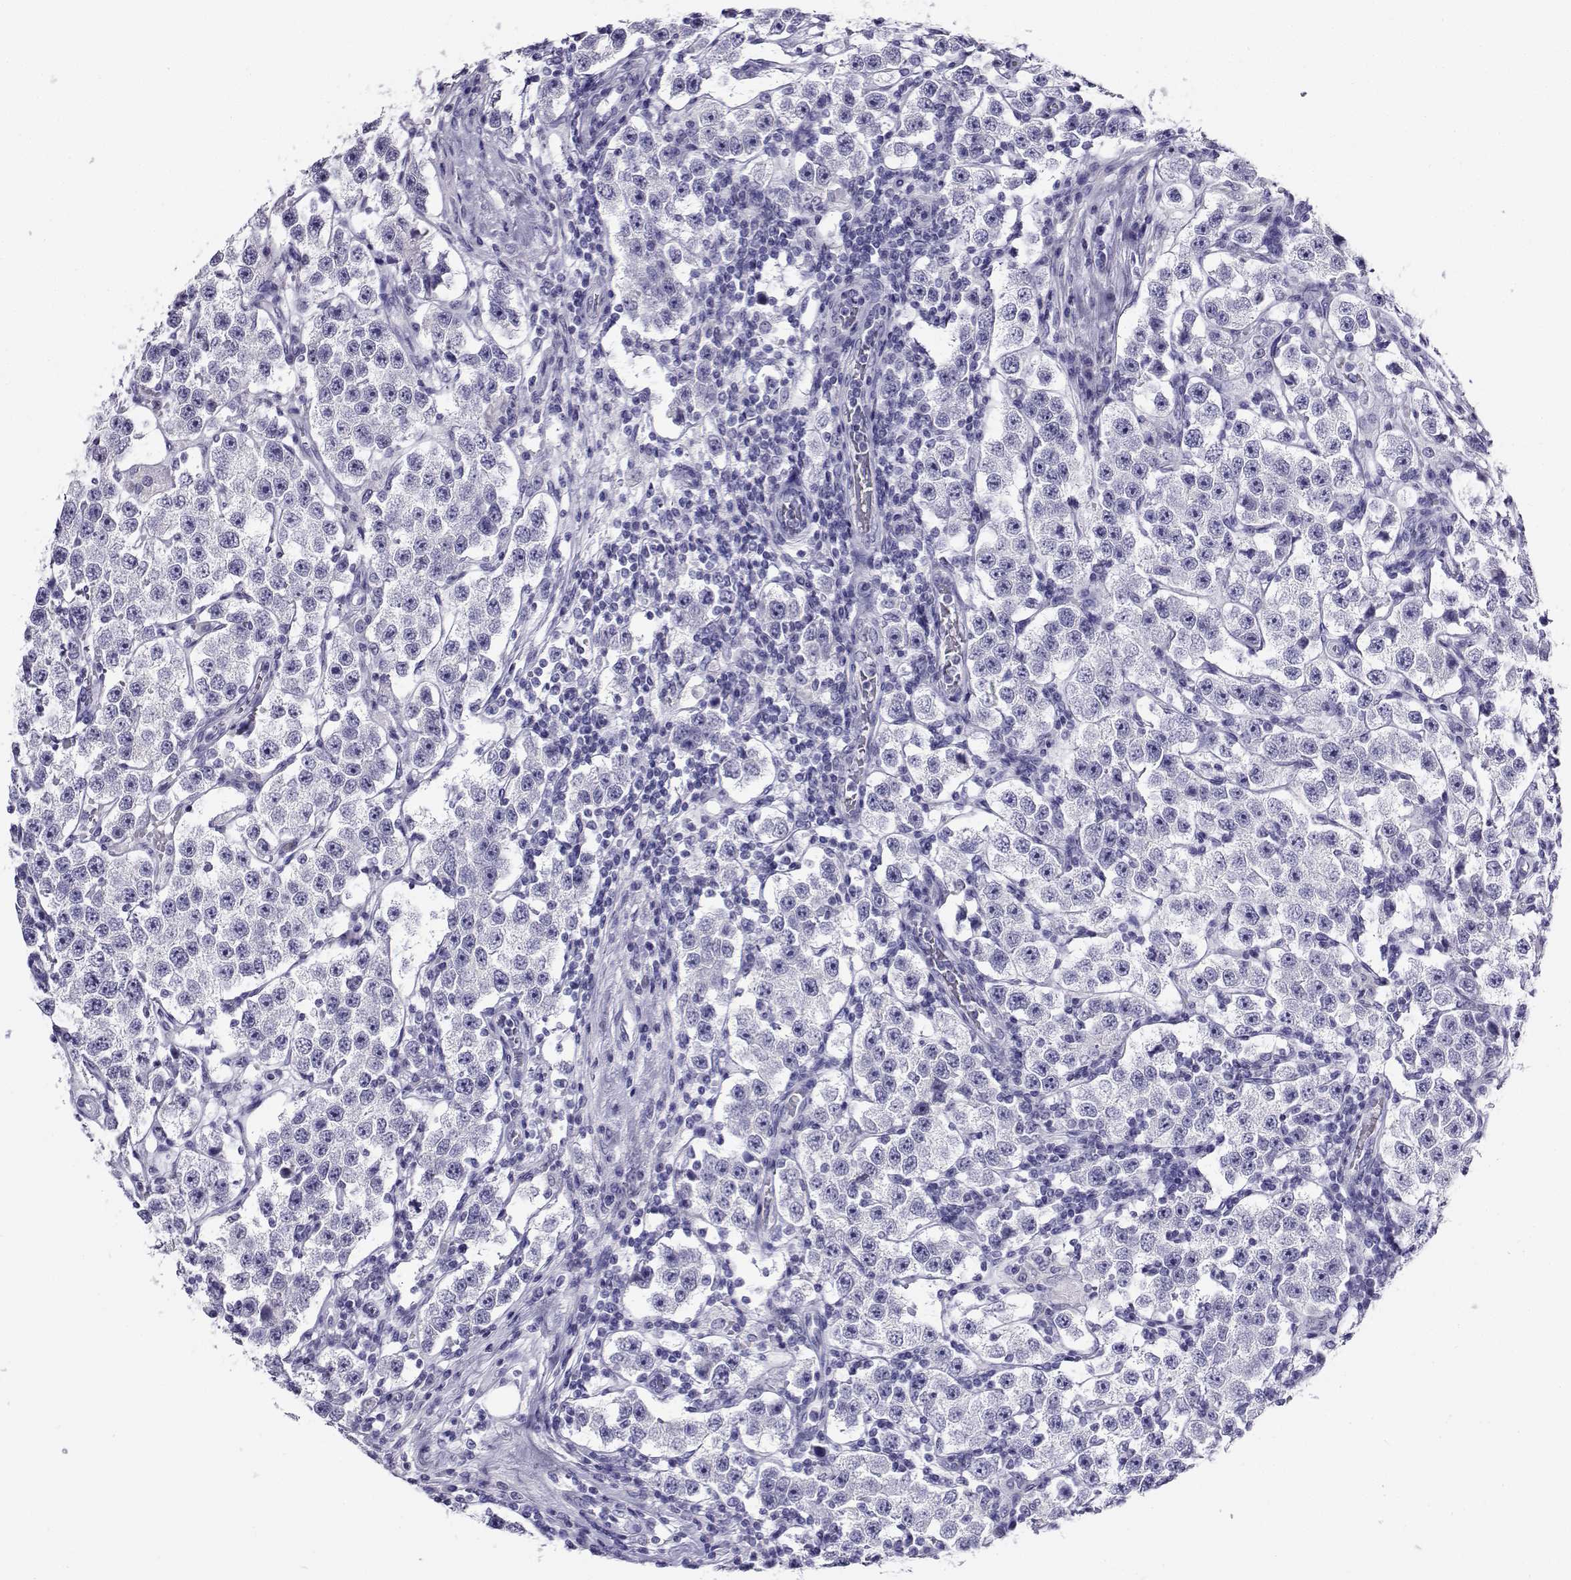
{"staining": {"intensity": "negative", "quantity": "none", "location": "none"}, "tissue": "testis cancer", "cell_type": "Tumor cells", "image_type": "cancer", "snomed": [{"axis": "morphology", "description": "Seminoma, NOS"}, {"axis": "topography", "description": "Testis"}], "caption": "The micrograph exhibits no significant positivity in tumor cells of testis cancer.", "gene": "CABS1", "patient": {"sex": "male", "age": 37}}